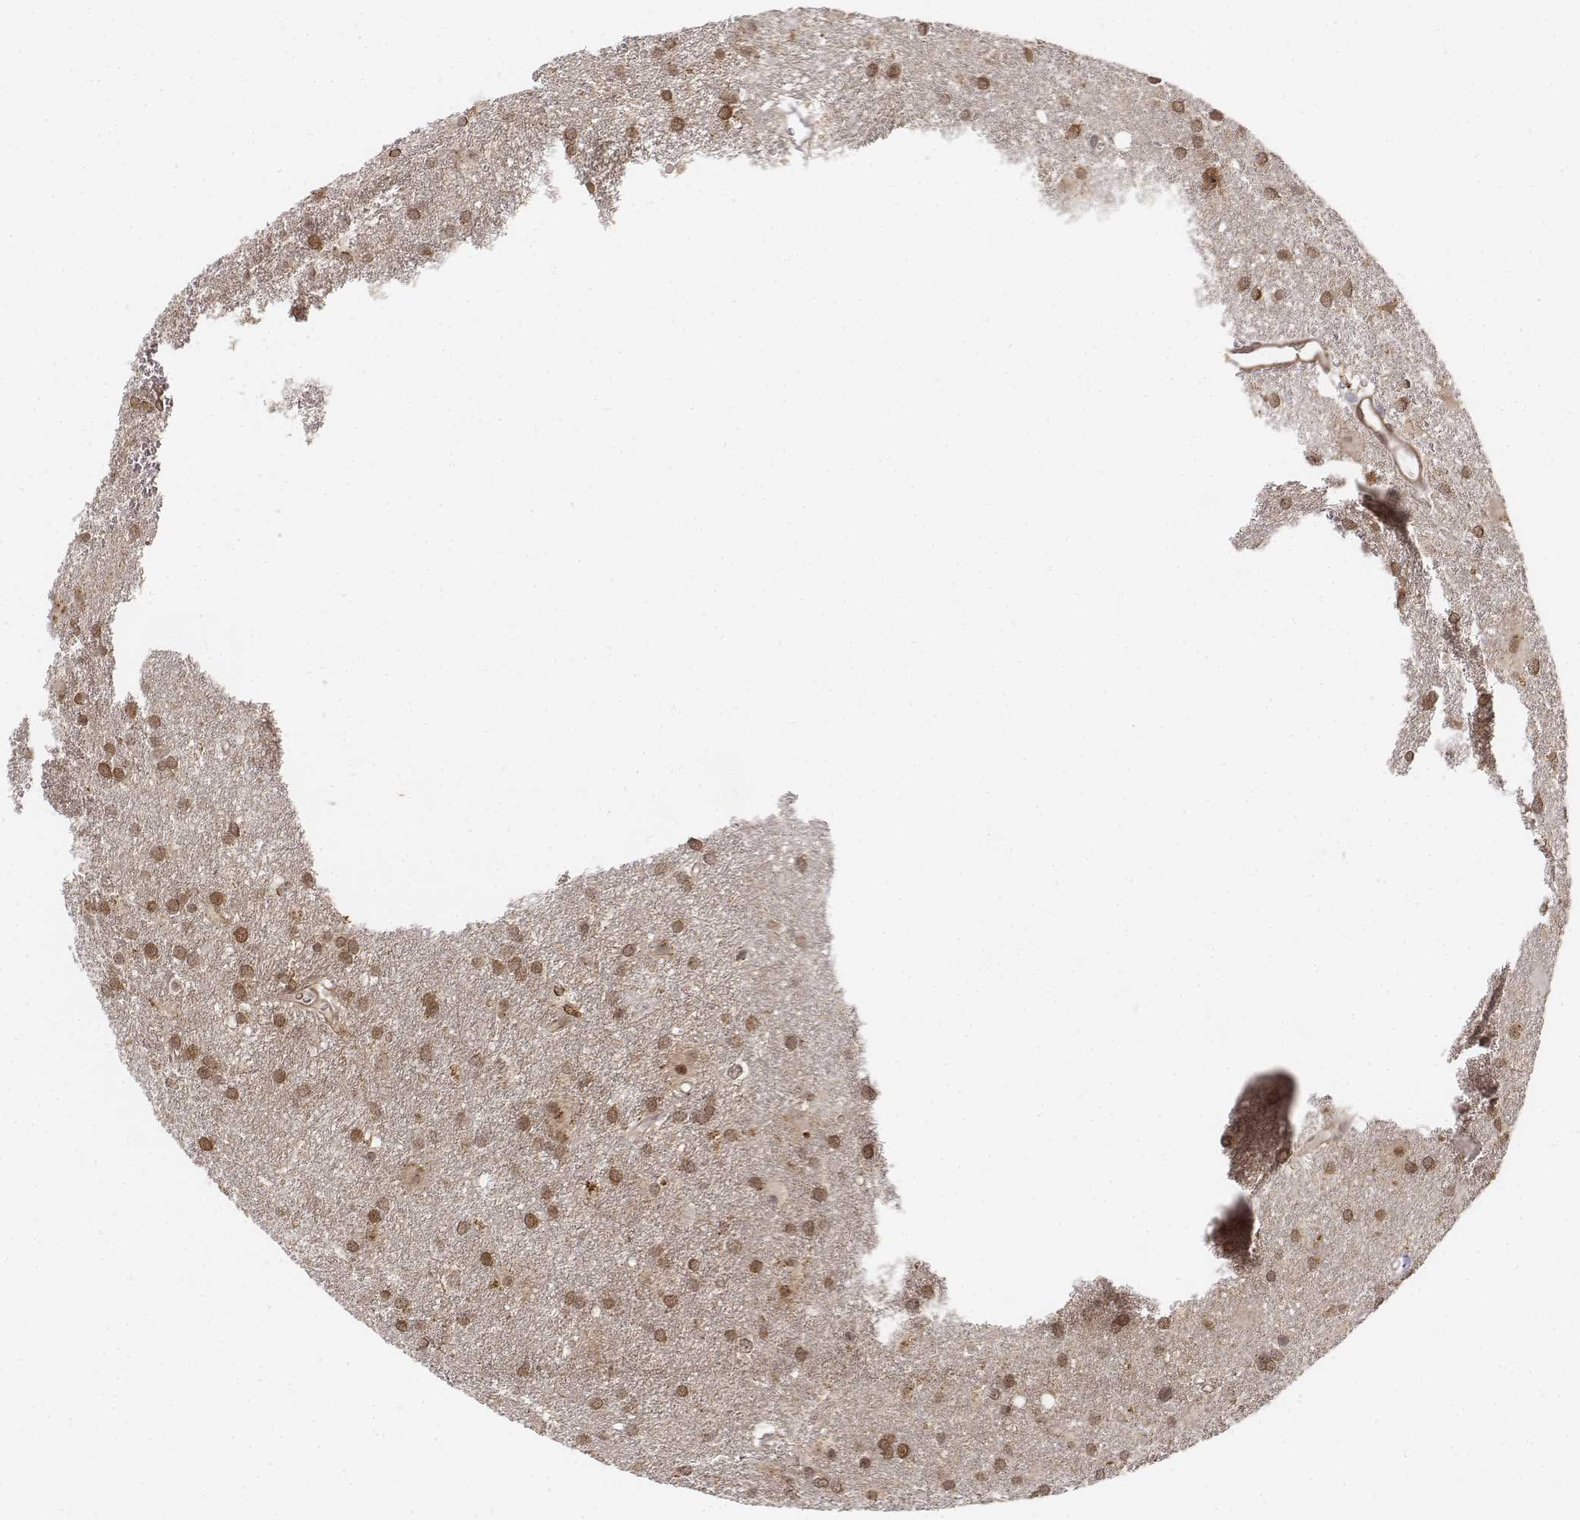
{"staining": {"intensity": "moderate", "quantity": ">75%", "location": "cytoplasmic/membranous,nuclear"}, "tissue": "glioma", "cell_type": "Tumor cells", "image_type": "cancer", "snomed": [{"axis": "morphology", "description": "Glioma, malignant, Low grade"}, {"axis": "topography", "description": "Brain"}], "caption": "IHC histopathology image of malignant glioma (low-grade) stained for a protein (brown), which displays medium levels of moderate cytoplasmic/membranous and nuclear positivity in about >75% of tumor cells.", "gene": "ZFYVE19", "patient": {"sex": "male", "age": 58}}